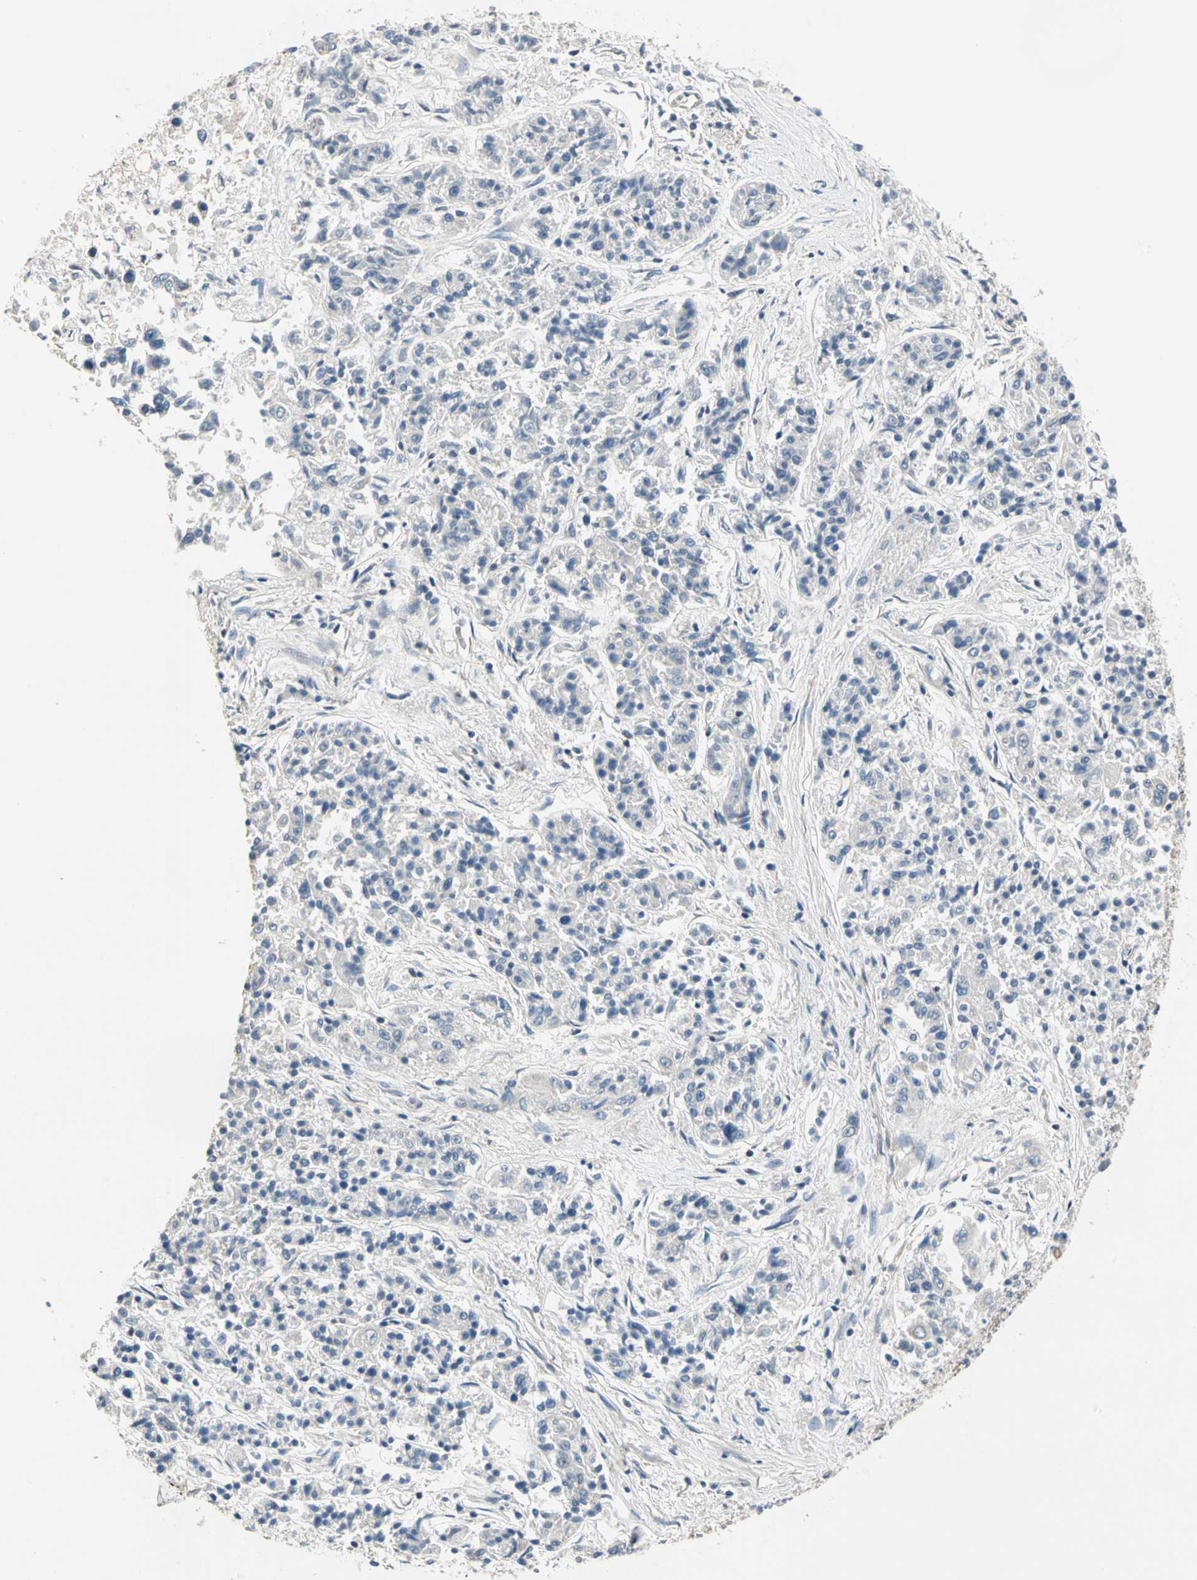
{"staining": {"intensity": "negative", "quantity": "none", "location": "none"}, "tissue": "lung cancer", "cell_type": "Tumor cells", "image_type": "cancer", "snomed": [{"axis": "morphology", "description": "Adenocarcinoma, NOS"}, {"axis": "topography", "description": "Lung"}], "caption": "IHC micrograph of neoplastic tissue: human lung cancer (adenocarcinoma) stained with DAB (3,3'-diaminobenzidine) exhibits no significant protein staining in tumor cells.", "gene": "GPR153", "patient": {"sex": "male", "age": 84}}